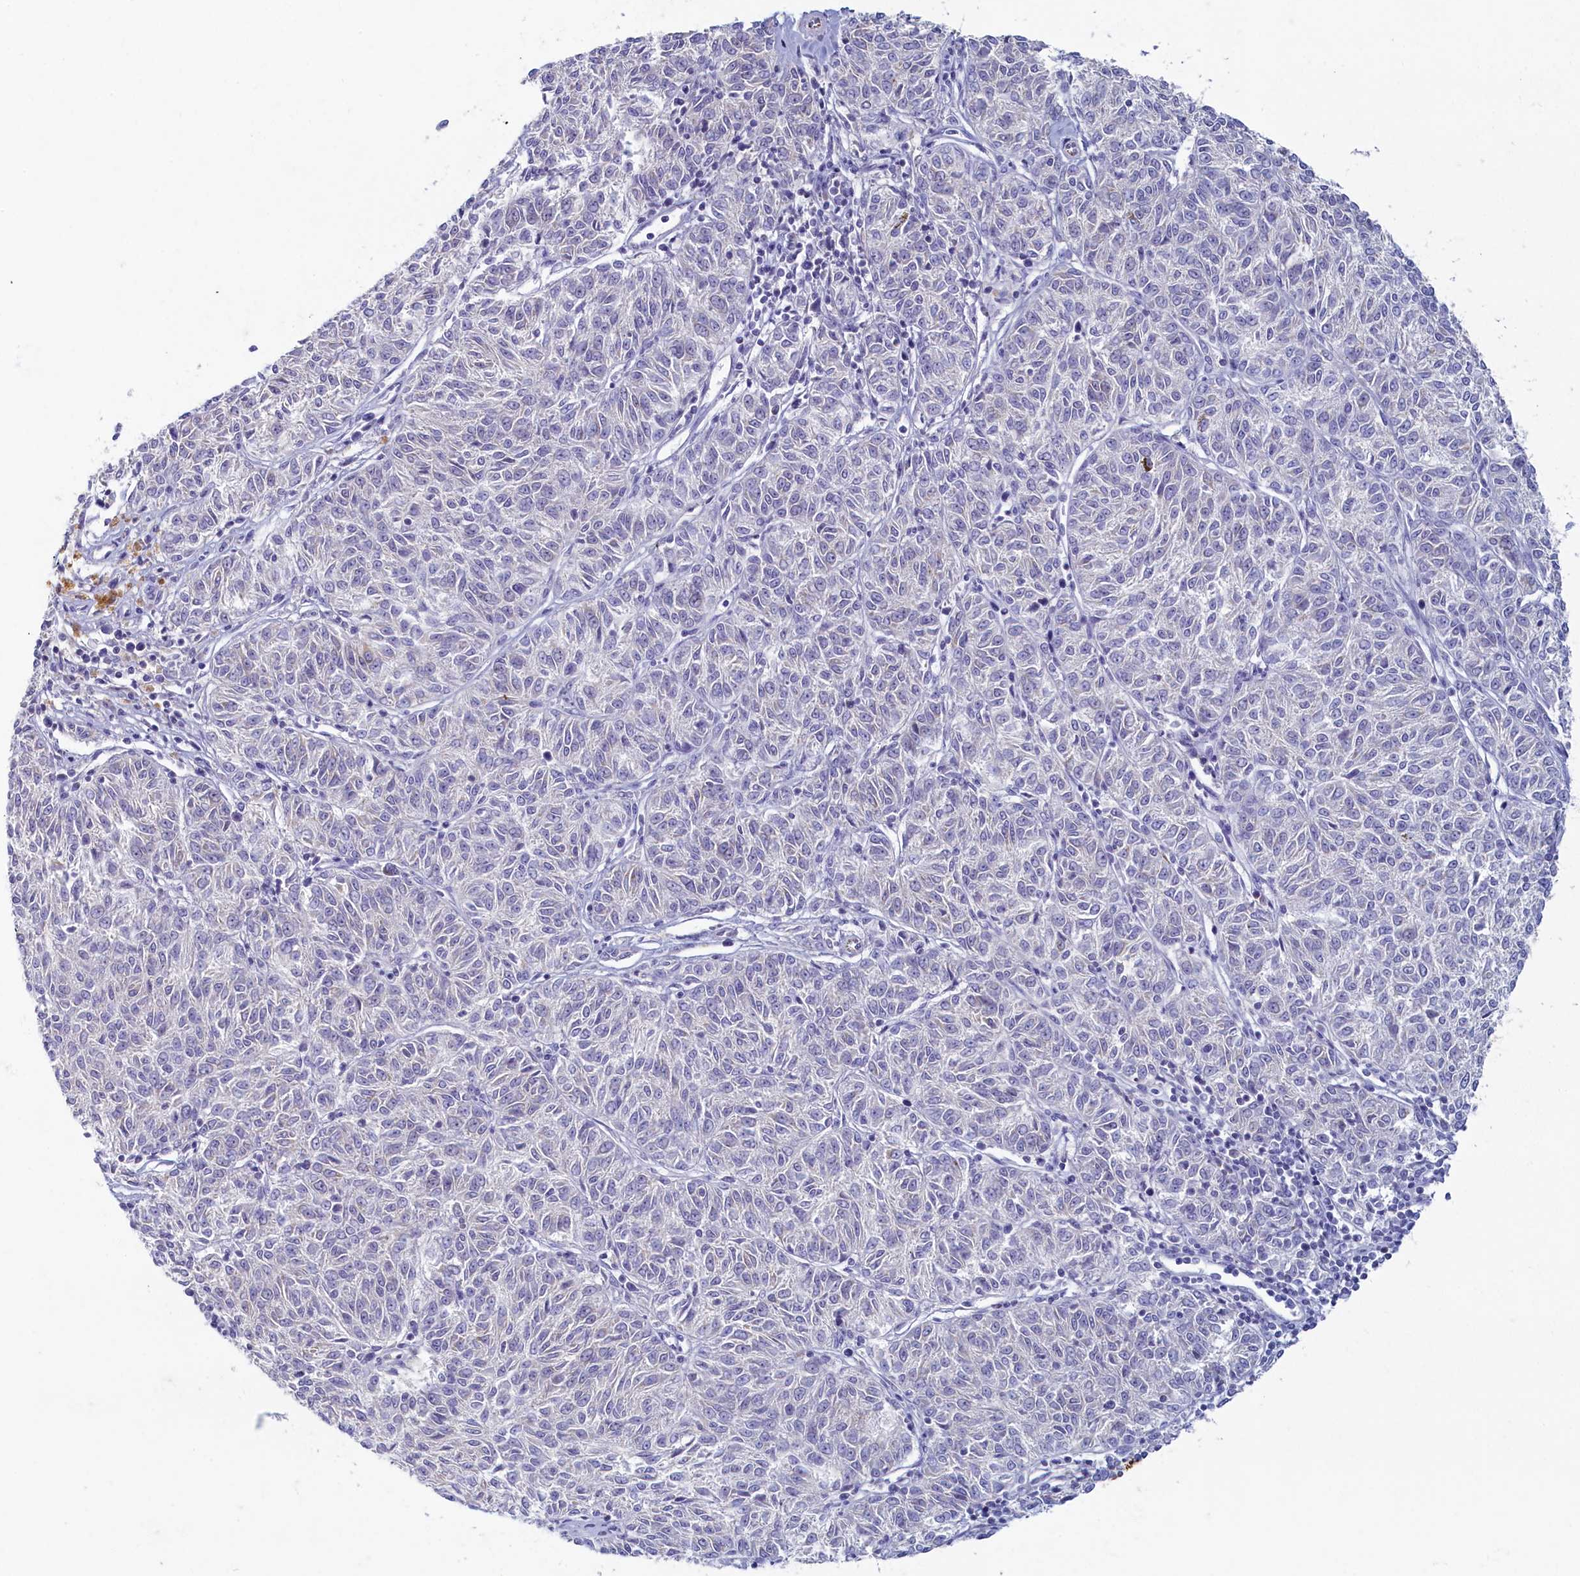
{"staining": {"intensity": "negative", "quantity": "none", "location": "none"}, "tissue": "melanoma", "cell_type": "Tumor cells", "image_type": "cancer", "snomed": [{"axis": "morphology", "description": "Malignant melanoma, NOS"}, {"axis": "topography", "description": "Skin"}], "caption": "DAB (3,3'-diaminobenzidine) immunohistochemical staining of malignant melanoma exhibits no significant expression in tumor cells. (Brightfield microscopy of DAB immunohistochemistry (IHC) at high magnification).", "gene": "OCIAD2", "patient": {"sex": "female", "age": 72}}